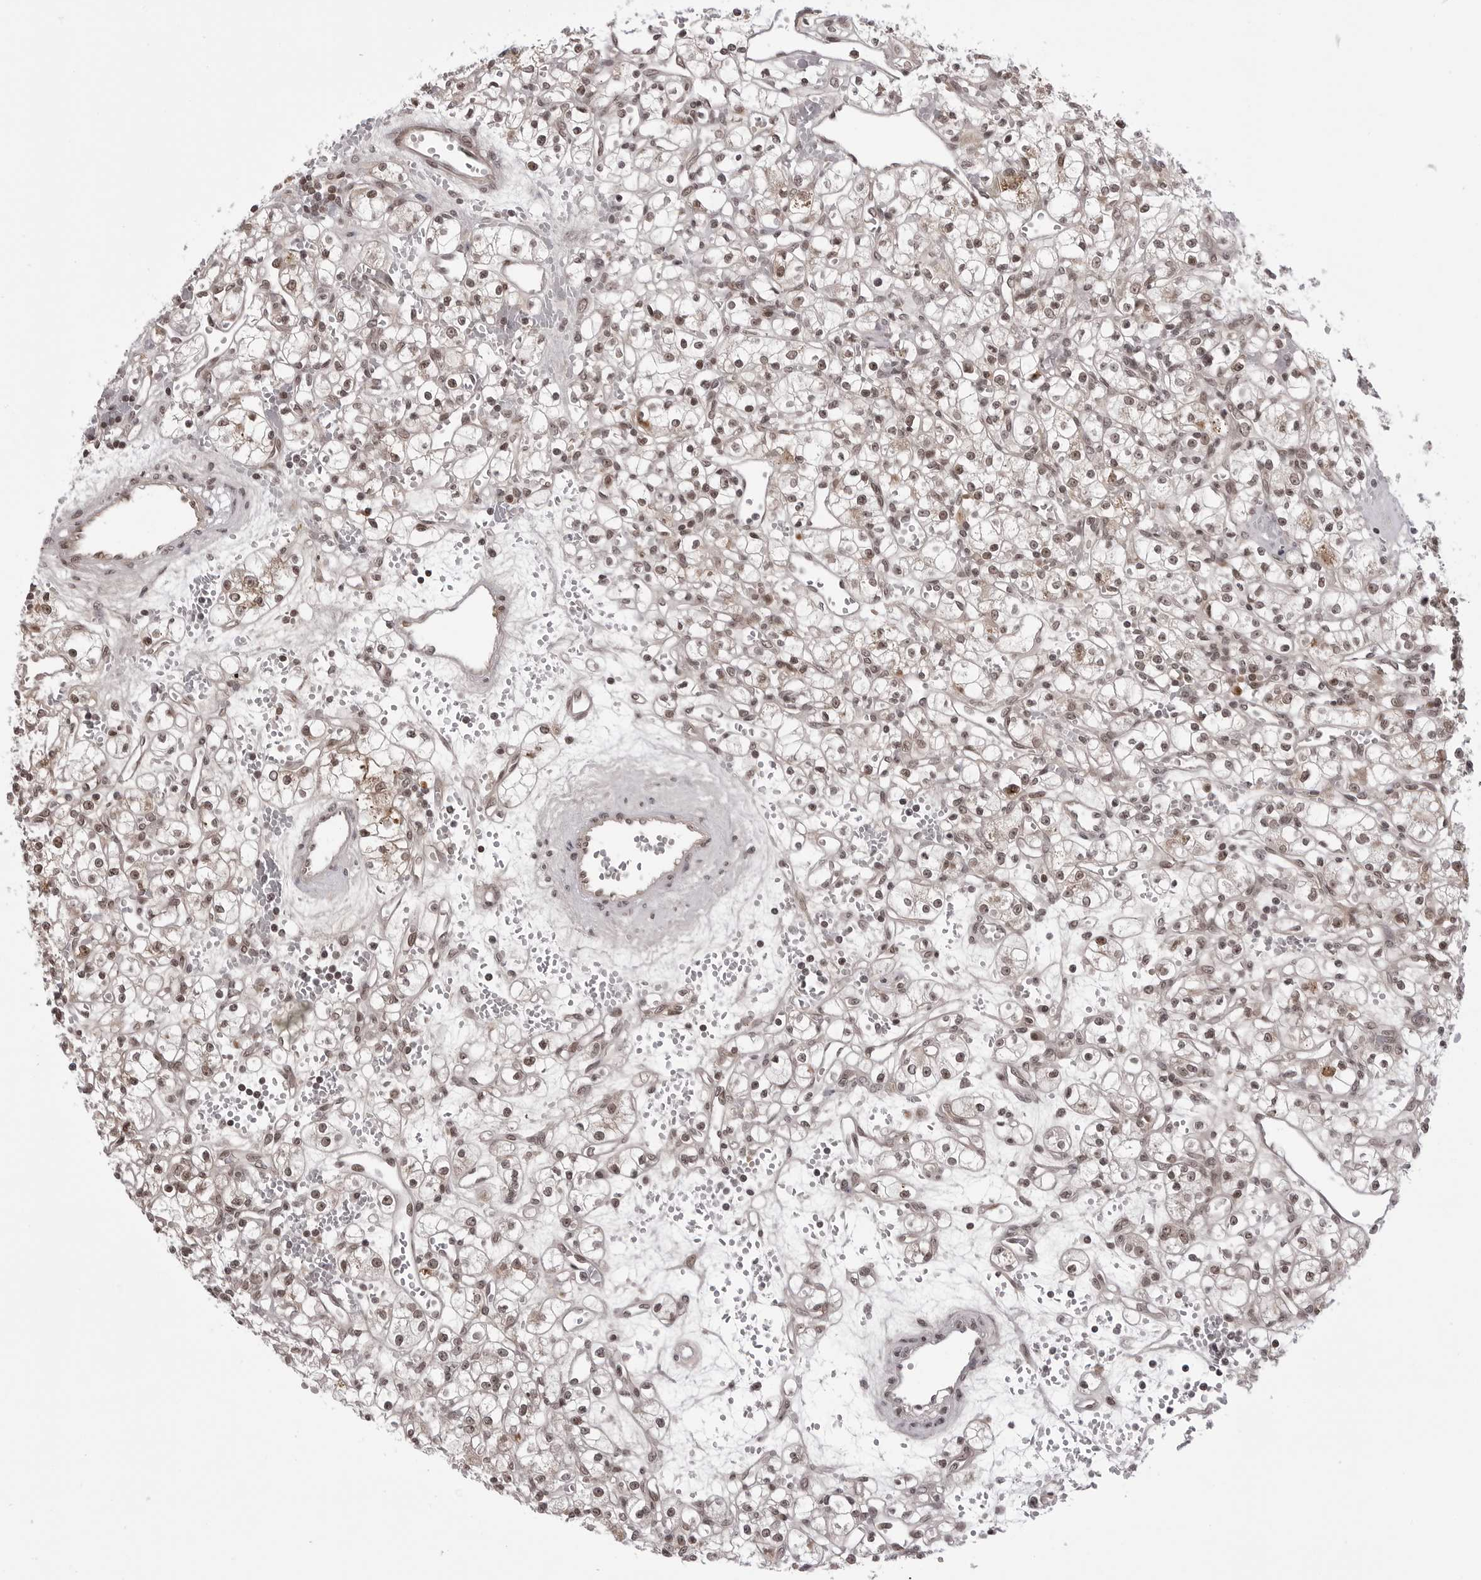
{"staining": {"intensity": "moderate", "quantity": ">75%", "location": "nuclear"}, "tissue": "renal cancer", "cell_type": "Tumor cells", "image_type": "cancer", "snomed": [{"axis": "morphology", "description": "Adenocarcinoma, NOS"}, {"axis": "topography", "description": "Kidney"}], "caption": "Immunohistochemical staining of human renal cancer exhibits medium levels of moderate nuclear staining in approximately >75% of tumor cells. The protein is stained brown, and the nuclei are stained in blue (DAB (3,3'-diaminobenzidine) IHC with brightfield microscopy, high magnification).", "gene": "PHF3", "patient": {"sex": "female", "age": 59}}